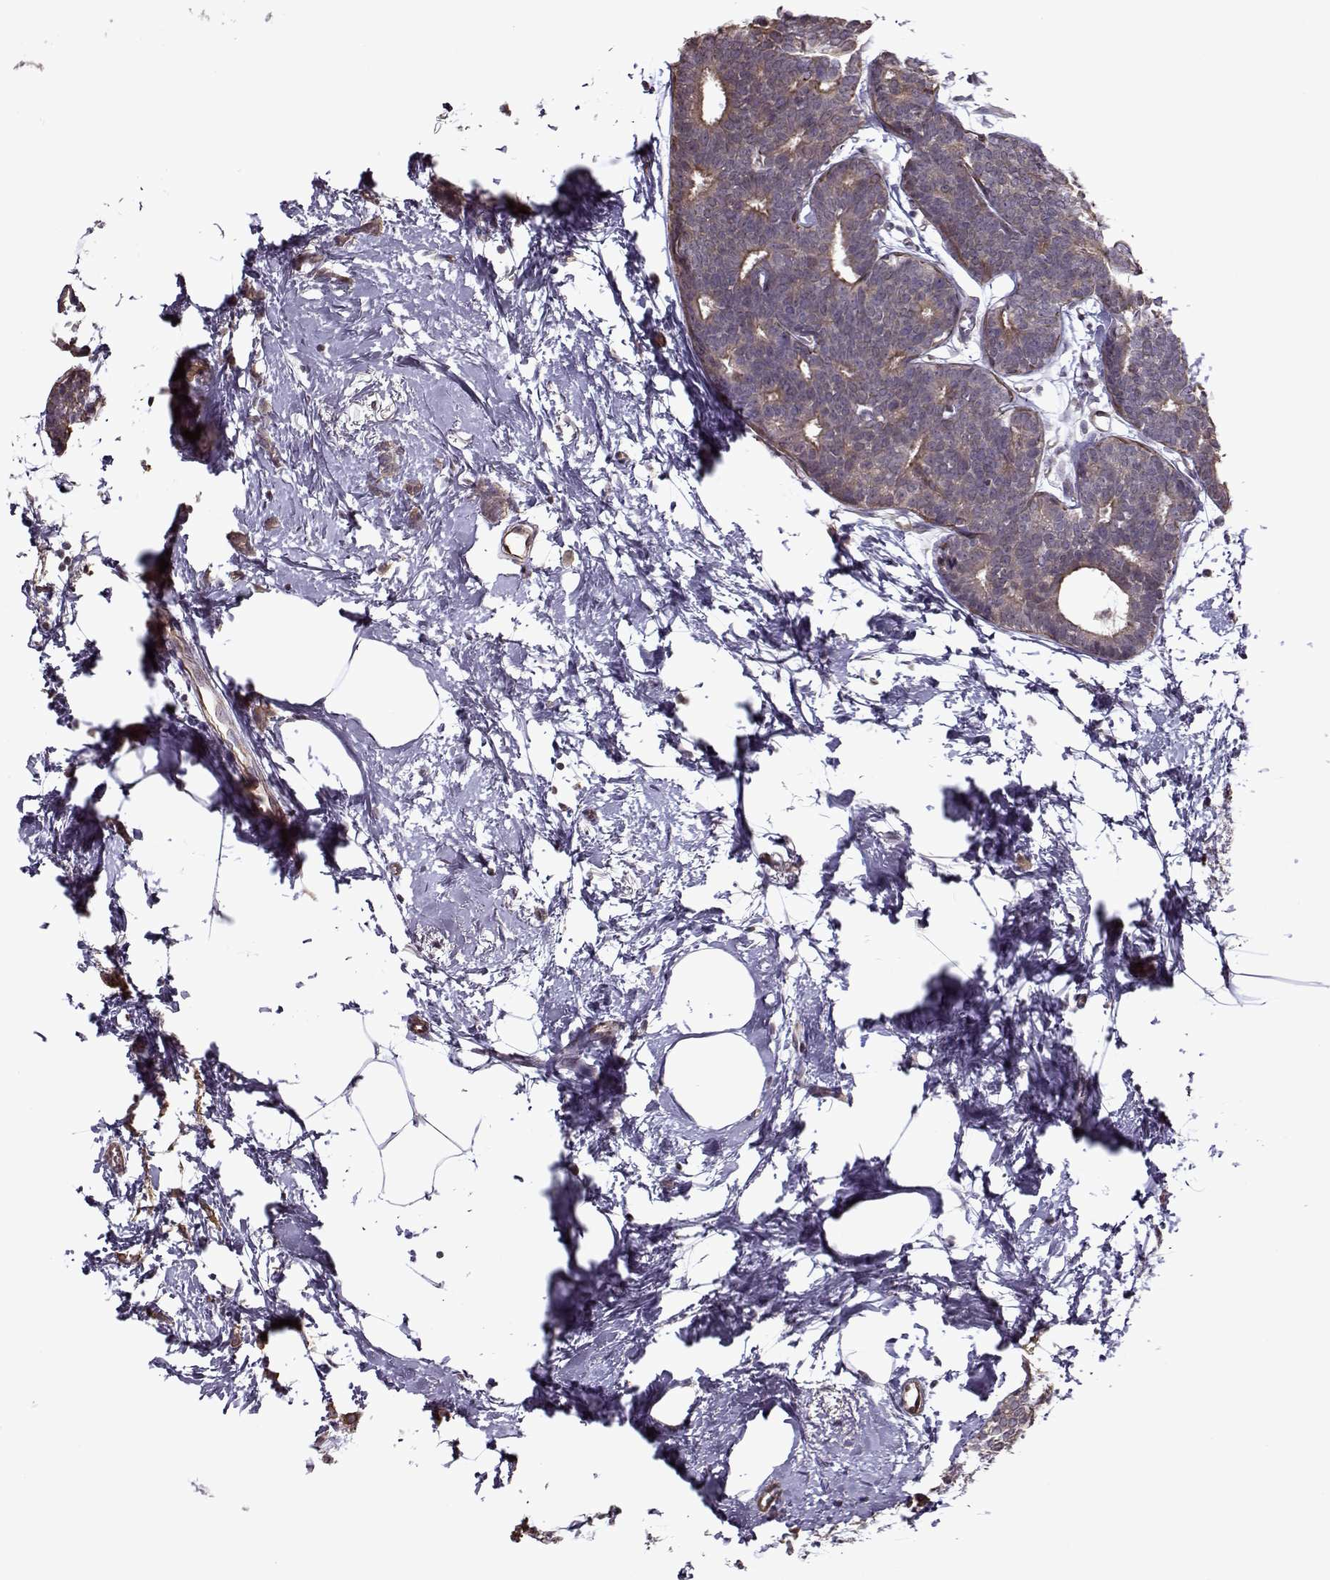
{"staining": {"intensity": "moderate", "quantity": ">75%", "location": "cytoplasmic/membranous"}, "tissue": "breast cancer", "cell_type": "Tumor cells", "image_type": "cancer", "snomed": [{"axis": "morphology", "description": "Duct carcinoma"}, {"axis": "topography", "description": "Breast"}], "caption": "The image exhibits staining of breast cancer (invasive ductal carcinoma), revealing moderate cytoplasmic/membranous protein staining (brown color) within tumor cells.", "gene": "KRT9", "patient": {"sex": "female", "age": 40}}